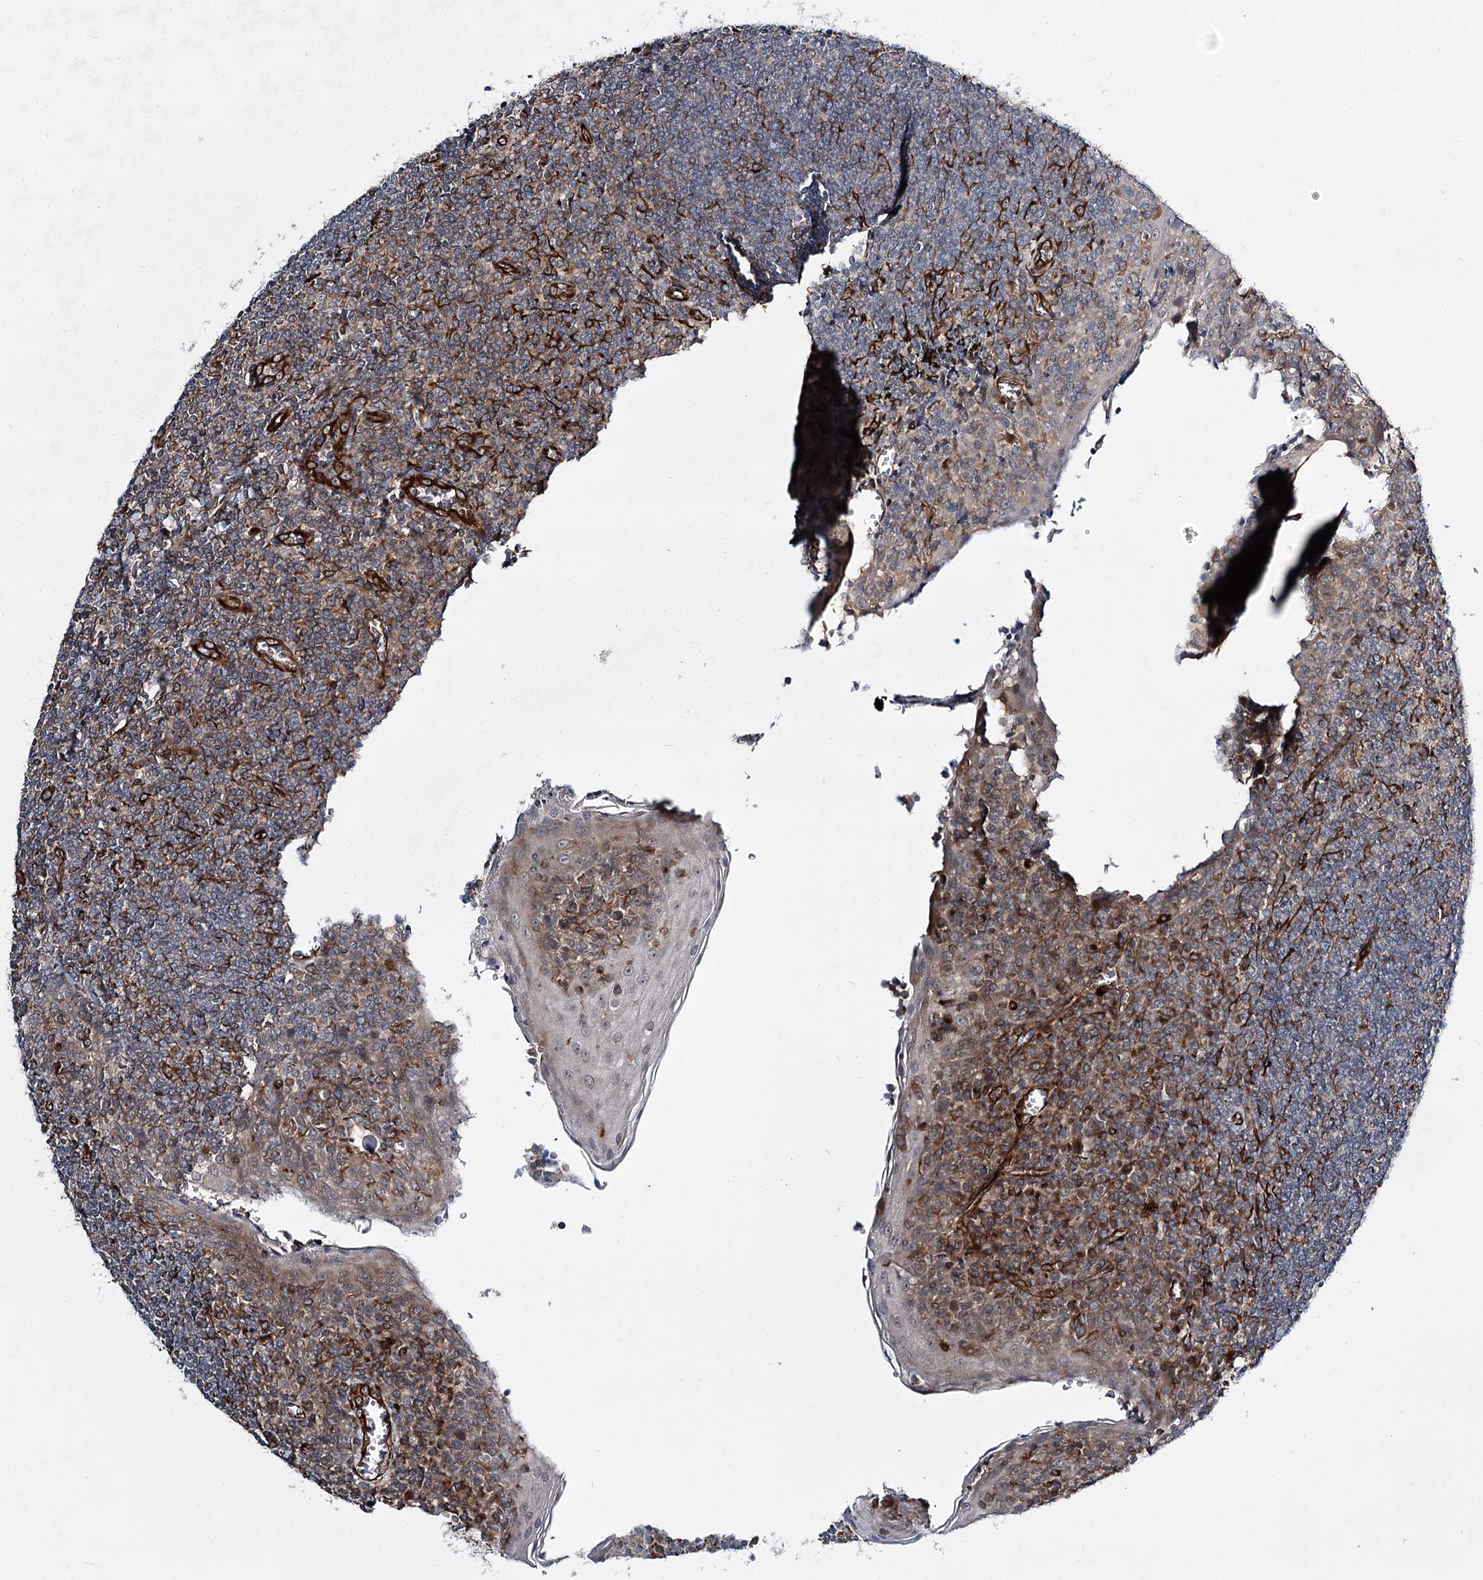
{"staining": {"intensity": "moderate", "quantity": "<25%", "location": "cytoplasmic/membranous"}, "tissue": "tonsil", "cell_type": "Germinal center cells", "image_type": "normal", "snomed": [{"axis": "morphology", "description": "Normal tissue, NOS"}, {"axis": "topography", "description": "Tonsil"}], "caption": "This is an image of immunohistochemistry staining of unremarkable tonsil, which shows moderate expression in the cytoplasmic/membranous of germinal center cells.", "gene": "DPEP2", "patient": {"sex": "male", "age": 27}}